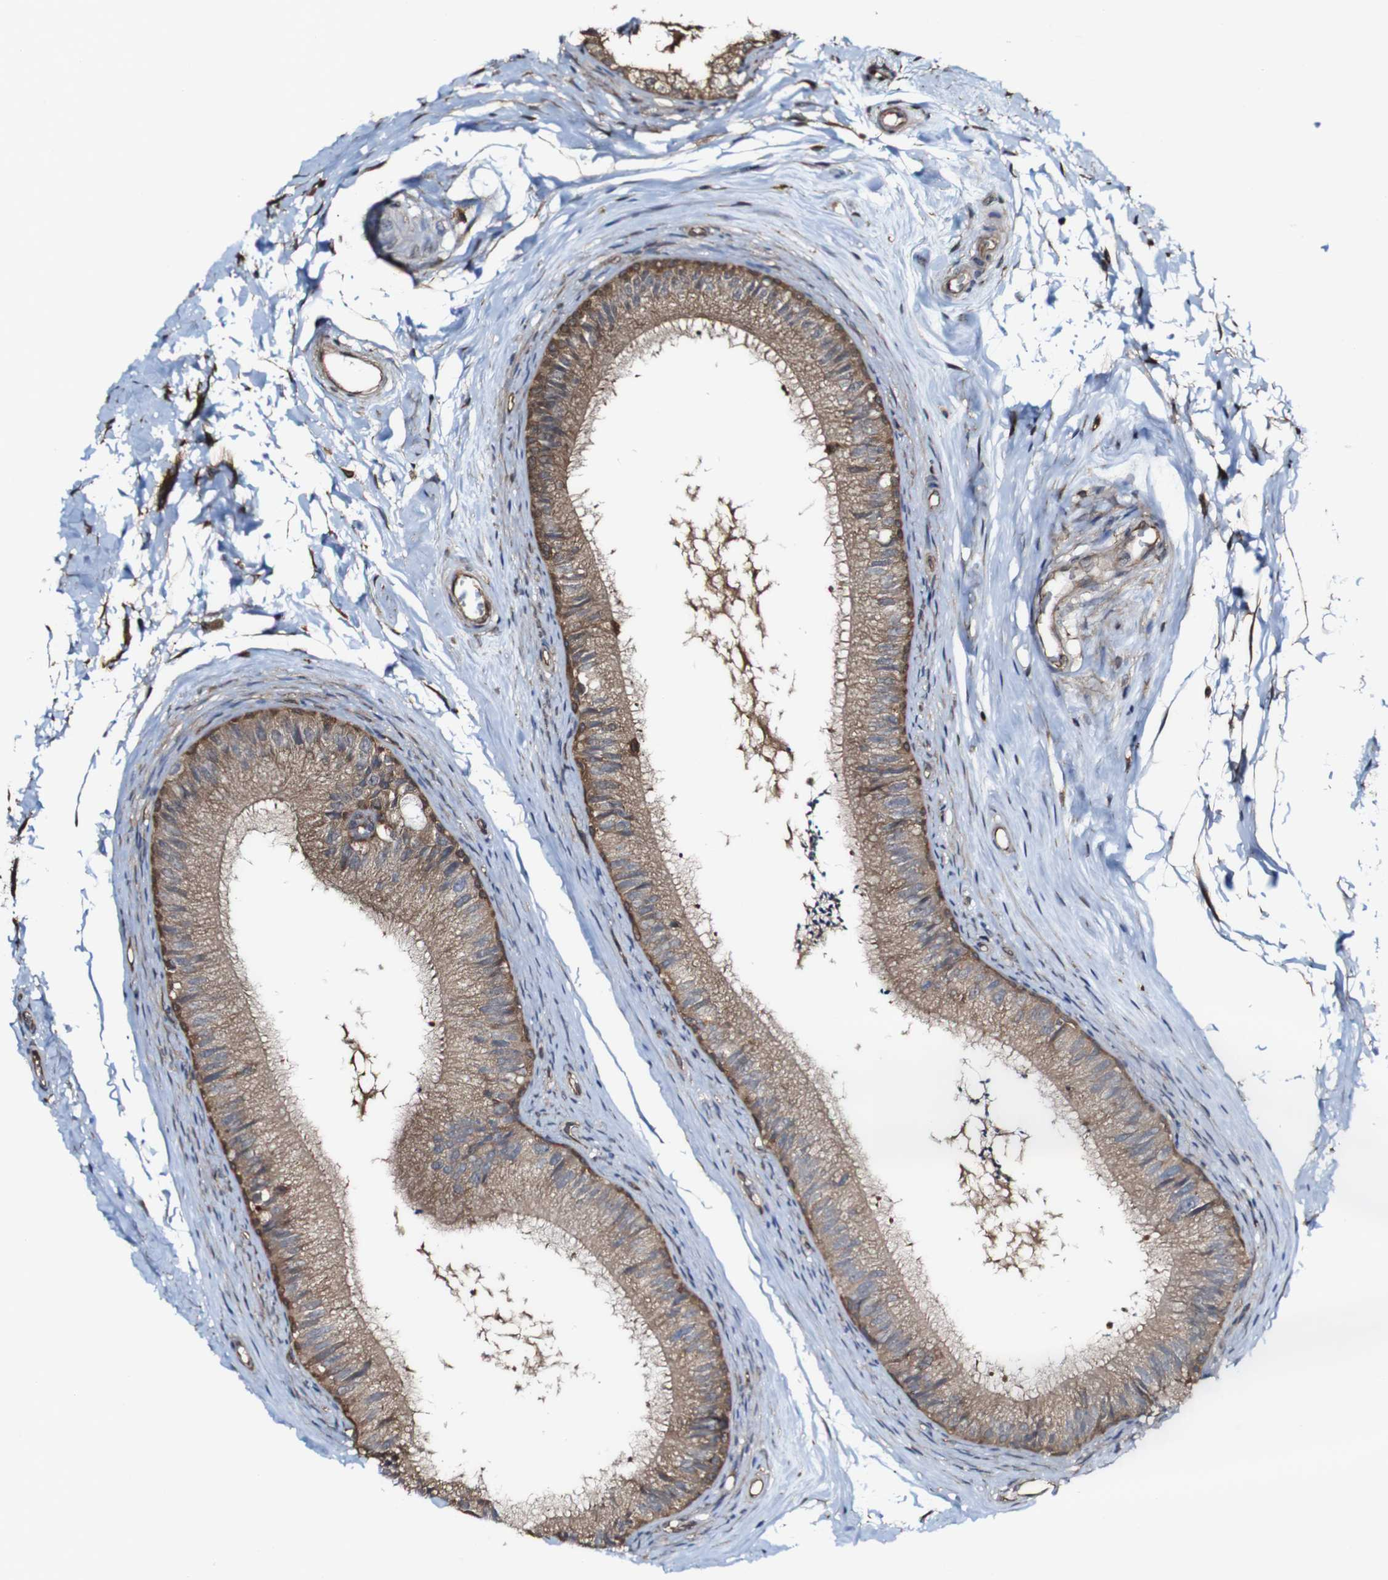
{"staining": {"intensity": "moderate", "quantity": ">75%", "location": "cytoplasmic/membranous"}, "tissue": "epididymis", "cell_type": "Glandular cells", "image_type": "normal", "snomed": [{"axis": "morphology", "description": "Normal tissue, NOS"}, {"axis": "topography", "description": "Epididymis"}], "caption": "The image reveals staining of unremarkable epididymis, revealing moderate cytoplasmic/membranous protein expression (brown color) within glandular cells. (brown staining indicates protein expression, while blue staining denotes nuclei).", "gene": "PTPRR", "patient": {"sex": "male", "age": 56}}